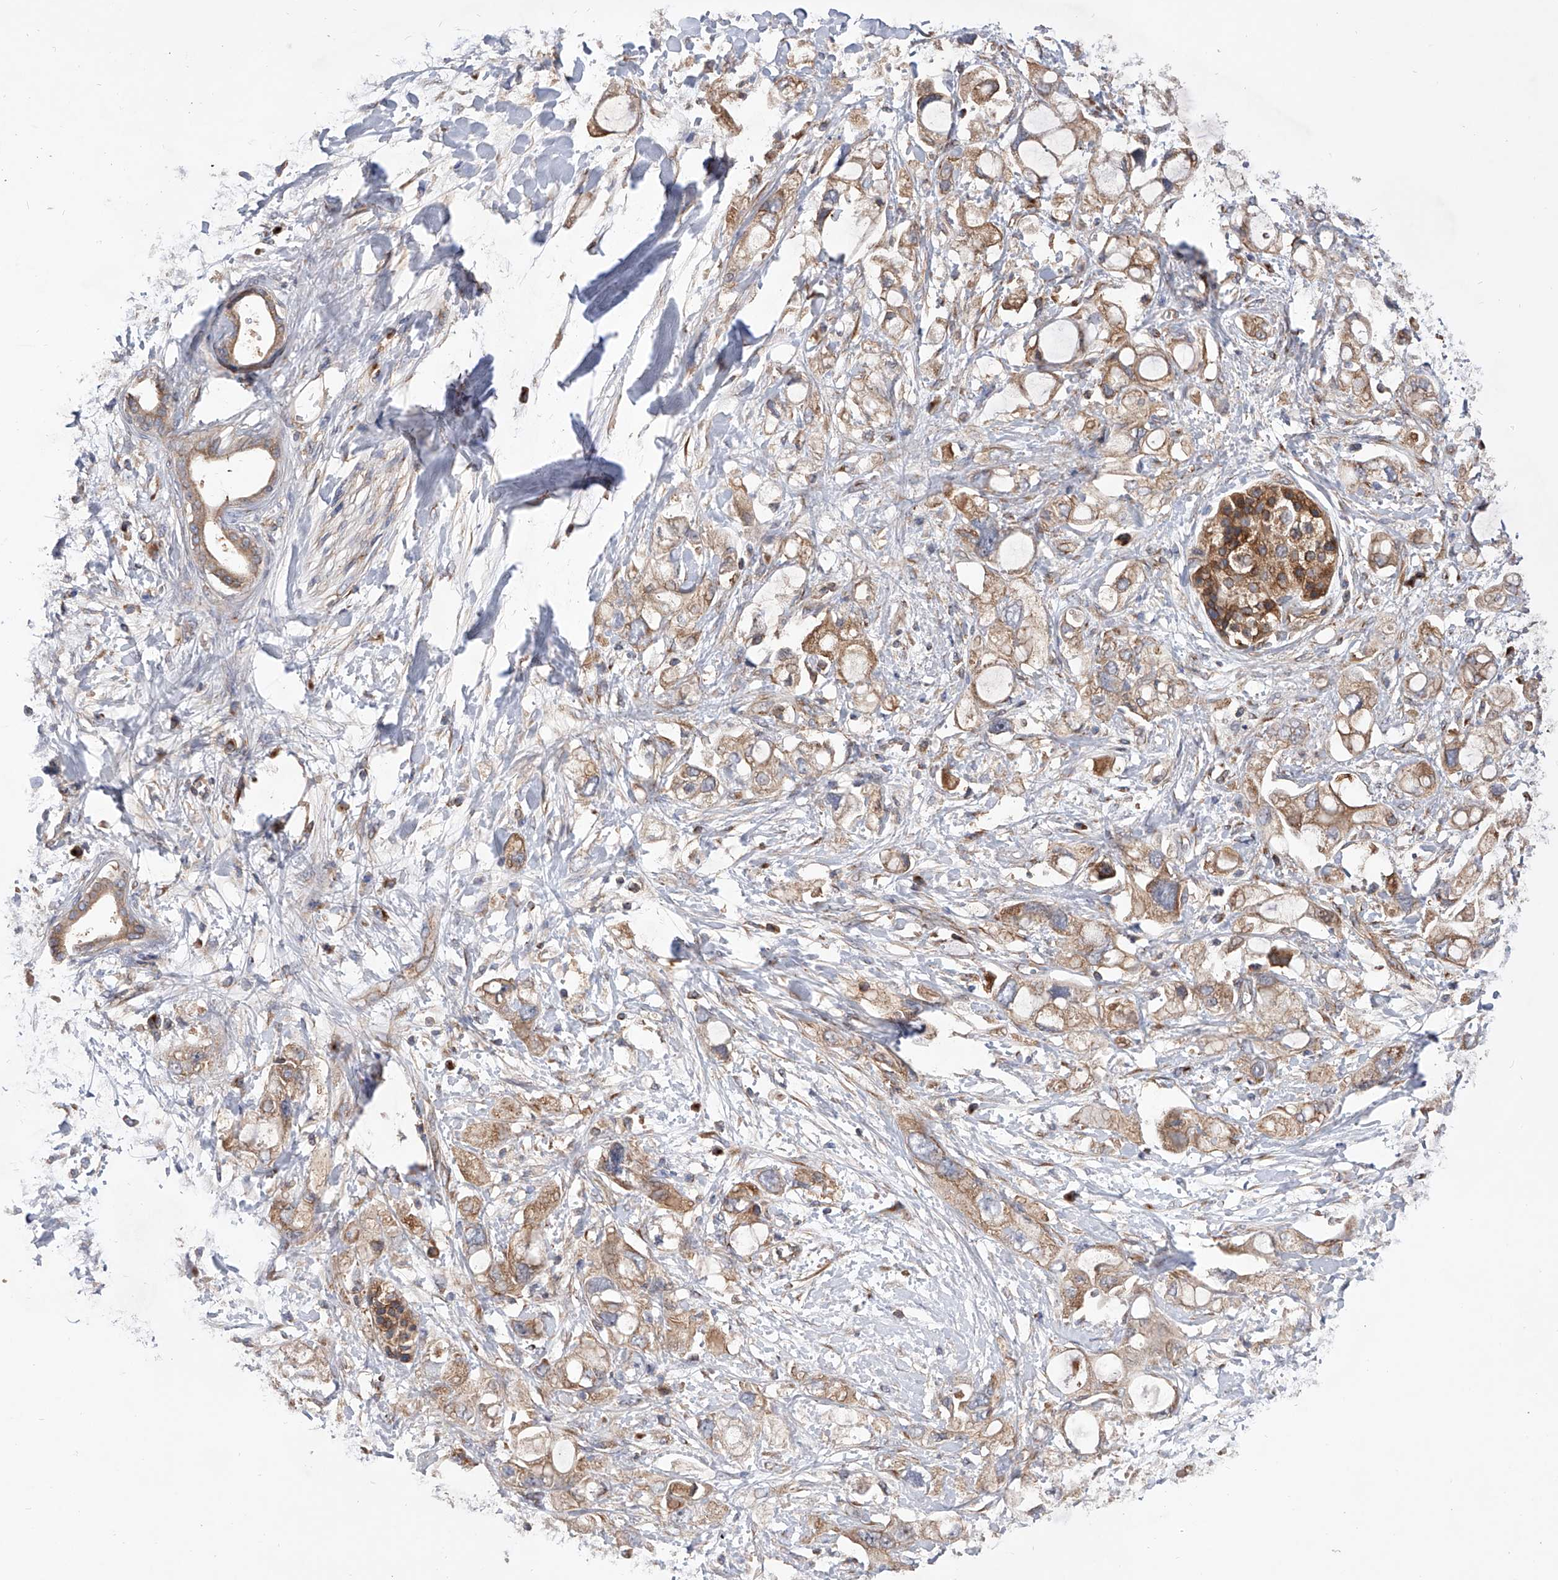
{"staining": {"intensity": "moderate", "quantity": ">75%", "location": "cytoplasmic/membranous"}, "tissue": "pancreatic cancer", "cell_type": "Tumor cells", "image_type": "cancer", "snomed": [{"axis": "morphology", "description": "Adenocarcinoma, NOS"}, {"axis": "topography", "description": "Pancreas"}], "caption": "The micrograph demonstrates immunohistochemical staining of adenocarcinoma (pancreatic). There is moderate cytoplasmic/membranous positivity is present in approximately >75% of tumor cells. Nuclei are stained in blue.", "gene": "CFAP410", "patient": {"sex": "female", "age": 56}}